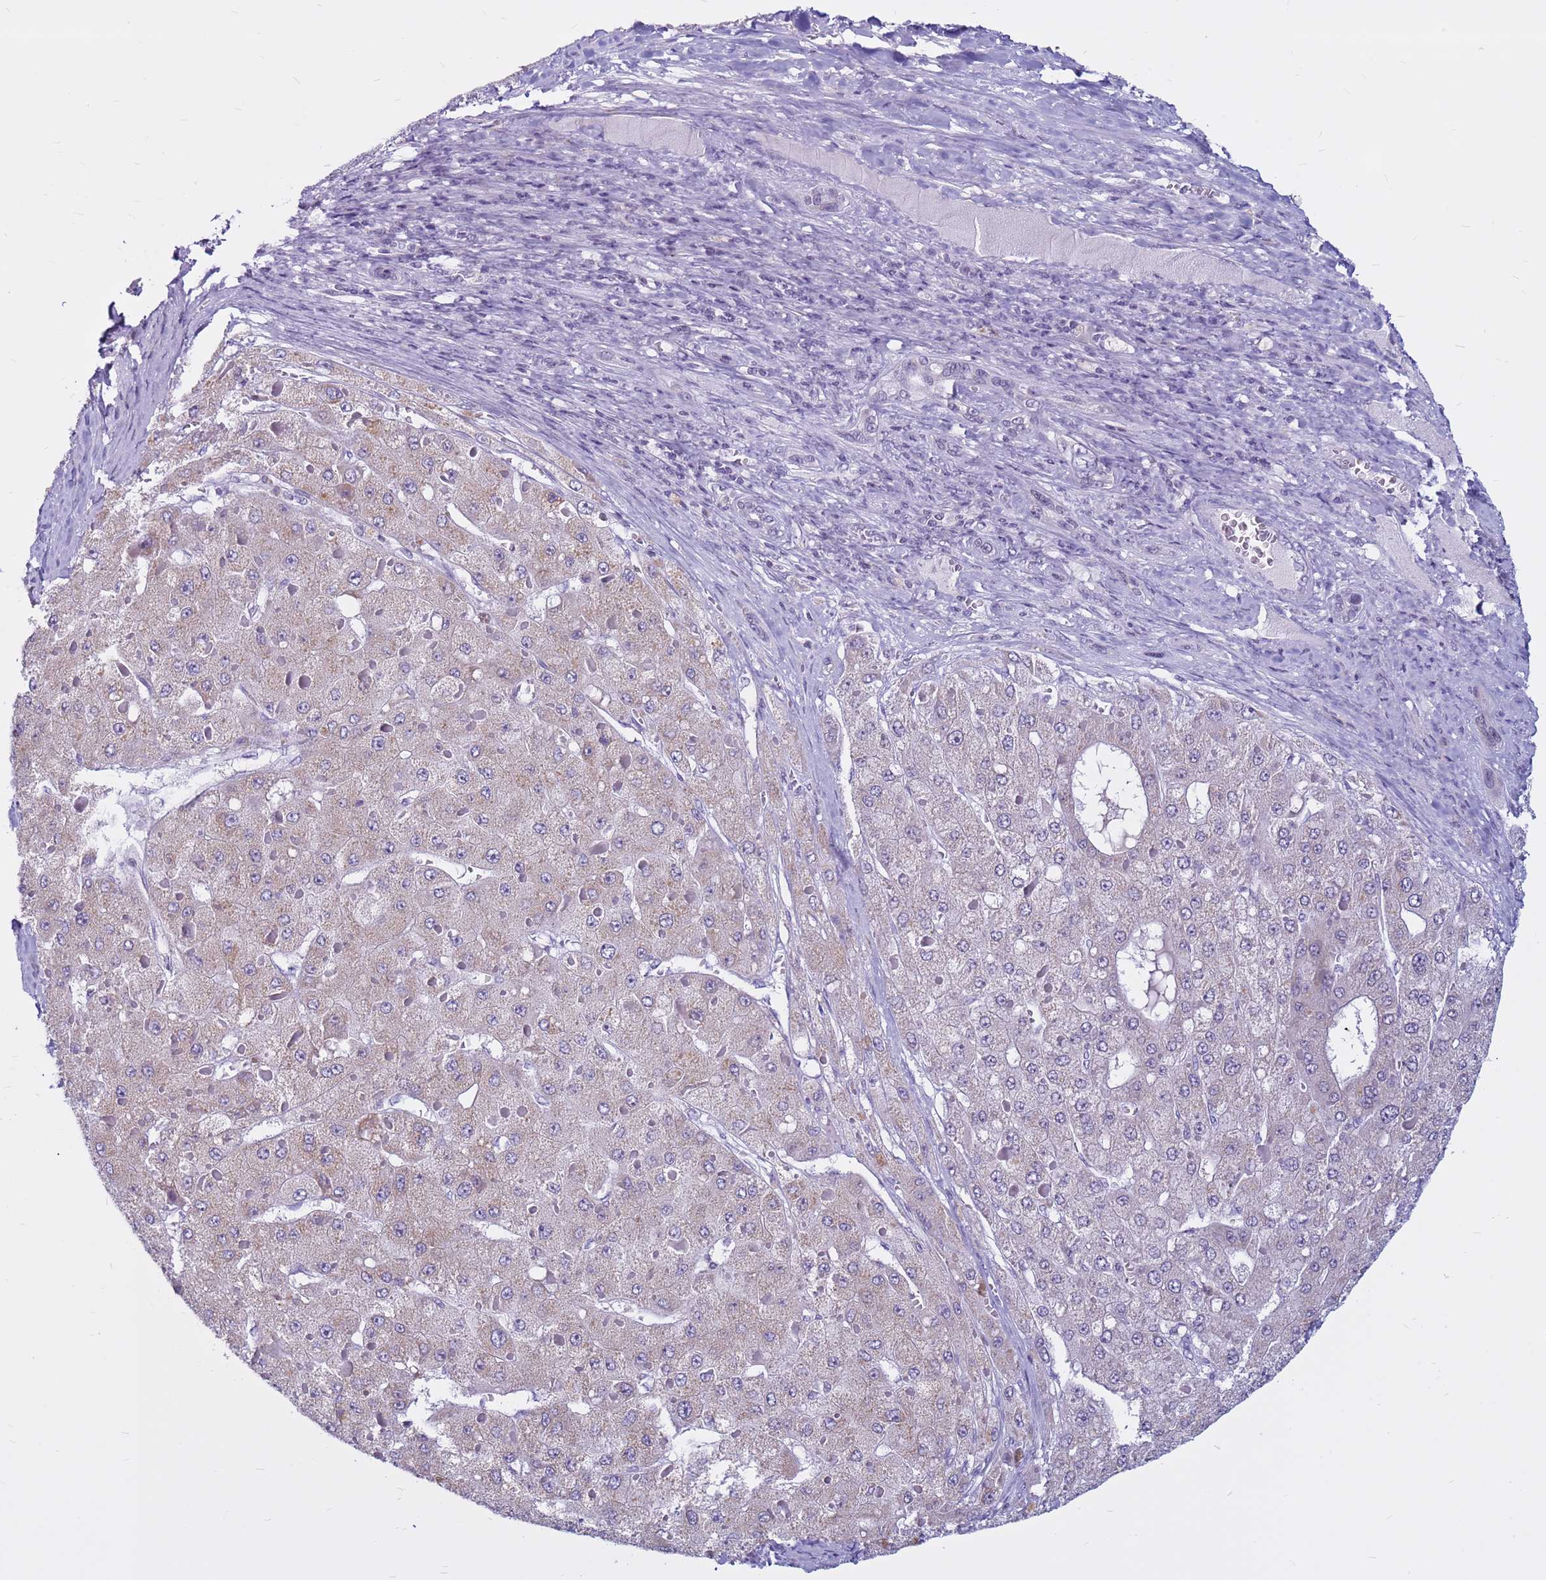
{"staining": {"intensity": "weak", "quantity": "25%-75%", "location": "cytoplasmic/membranous"}, "tissue": "liver cancer", "cell_type": "Tumor cells", "image_type": "cancer", "snomed": [{"axis": "morphology", "description": "Carcinoma, Hepatocellular, NOS"}, {"axis": "topography", "description": "Liver"}], "caption": "The histopathology image reveals immunohistochemical staining of hepatocellular carcinoma (liver). There is weak cytoplasmic/membranous staining is present in approximately 25%-75% of tumor cells. Nuclei are stained in blue.", "gene": "CDK2AP2", "patient": {"sex": "female", "age": 73}}